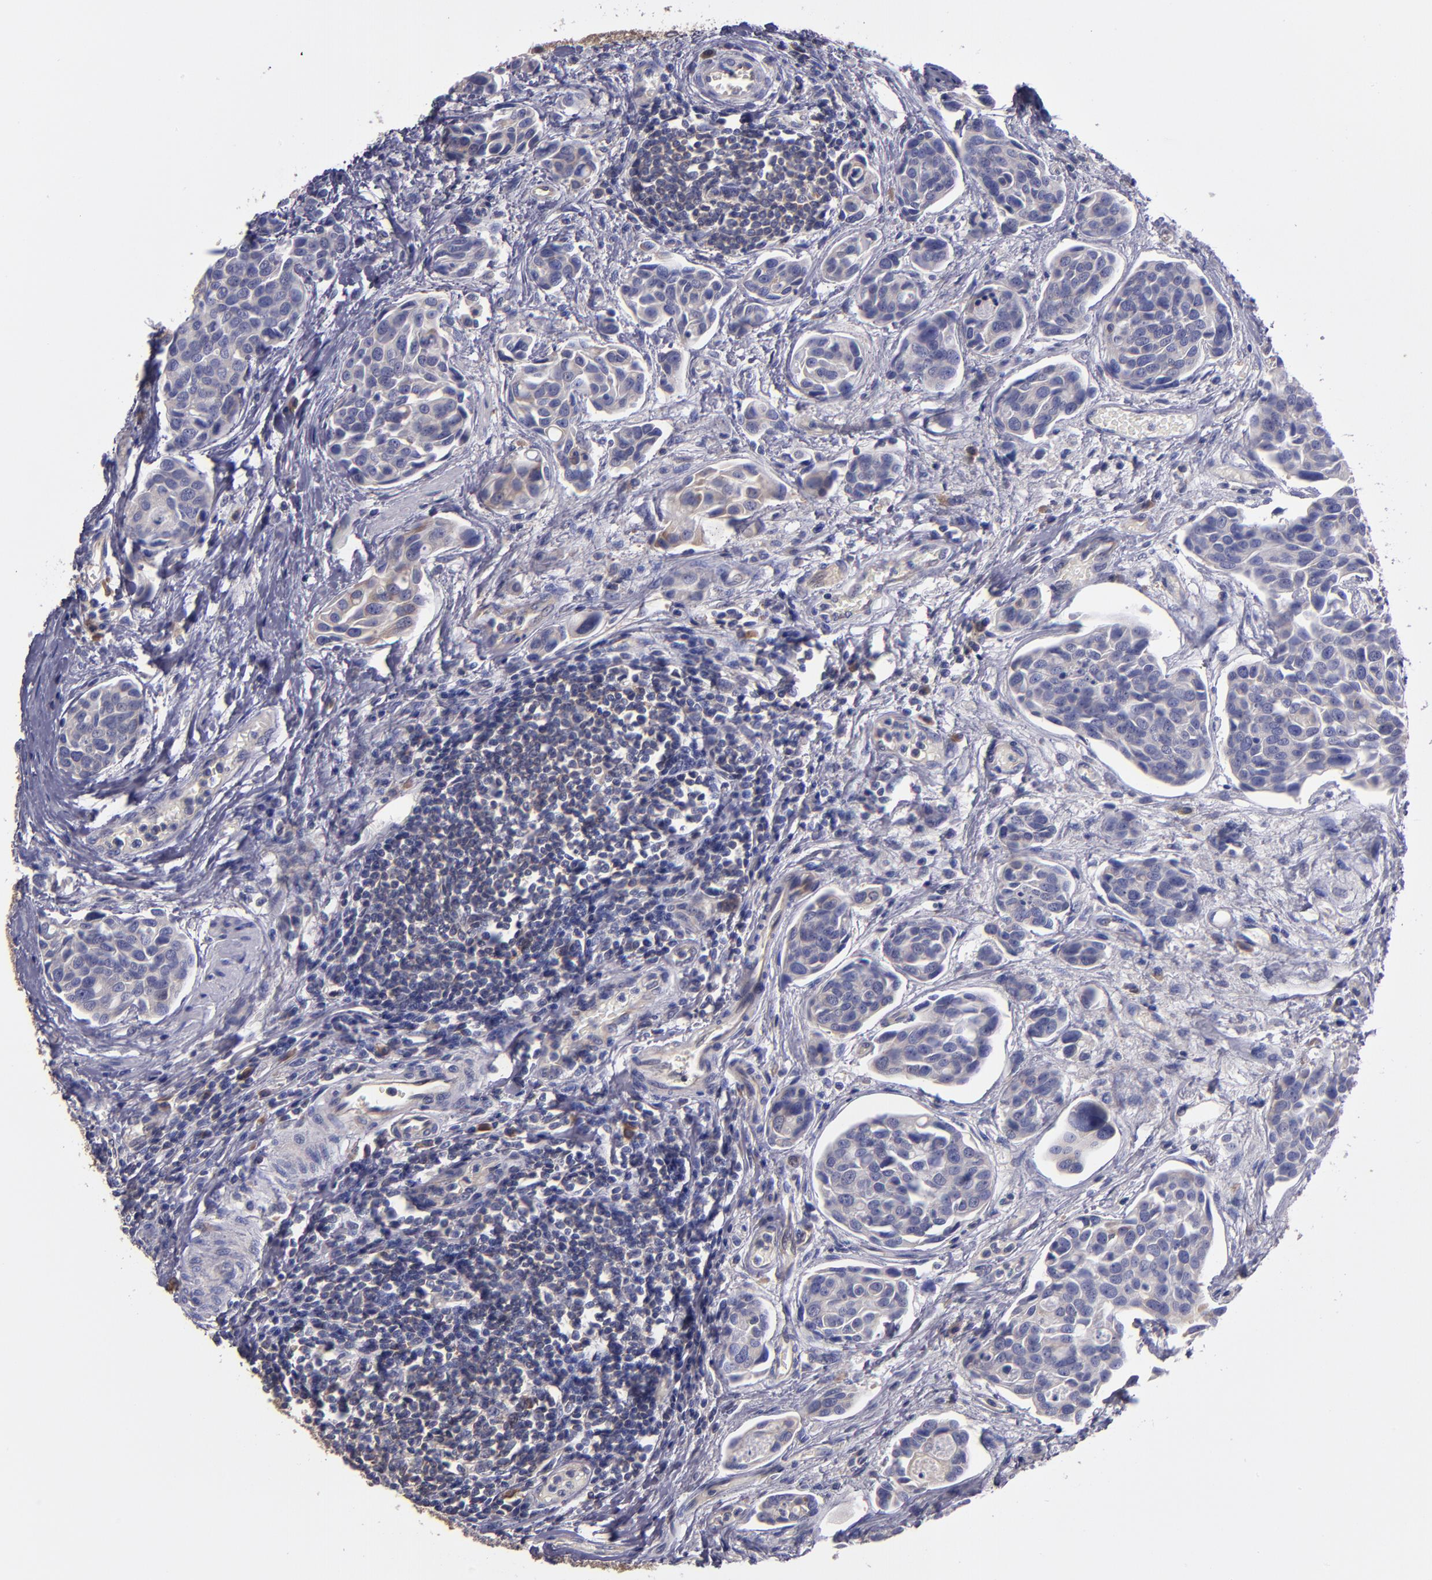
{"staining": {"intensity": "weak", "quantity": "25%-75%", "location": "cytoplasmic/membranous"}, "tissue": "urothelial cancer", "cell_type": "Tumor cells", "image_type": "cancer", "snomed": [{"axis": "morphology", "description": "Urothelial carcinoma, High grade"}, {"axis": "topography", "description": "Urinary bladder"}], "caption": "An image of human urothelial cancer stained for a protein reveals weak cytoplasmic/membranous brown staining in tumor cells. The staining was performed using DAB to visualize the protein expression in brown, while the nuclei were stained in blue with hematoxylin (Magnification: 20x).", "gene": "CARS1", "patient": {"sex": "male", "age": 78}}